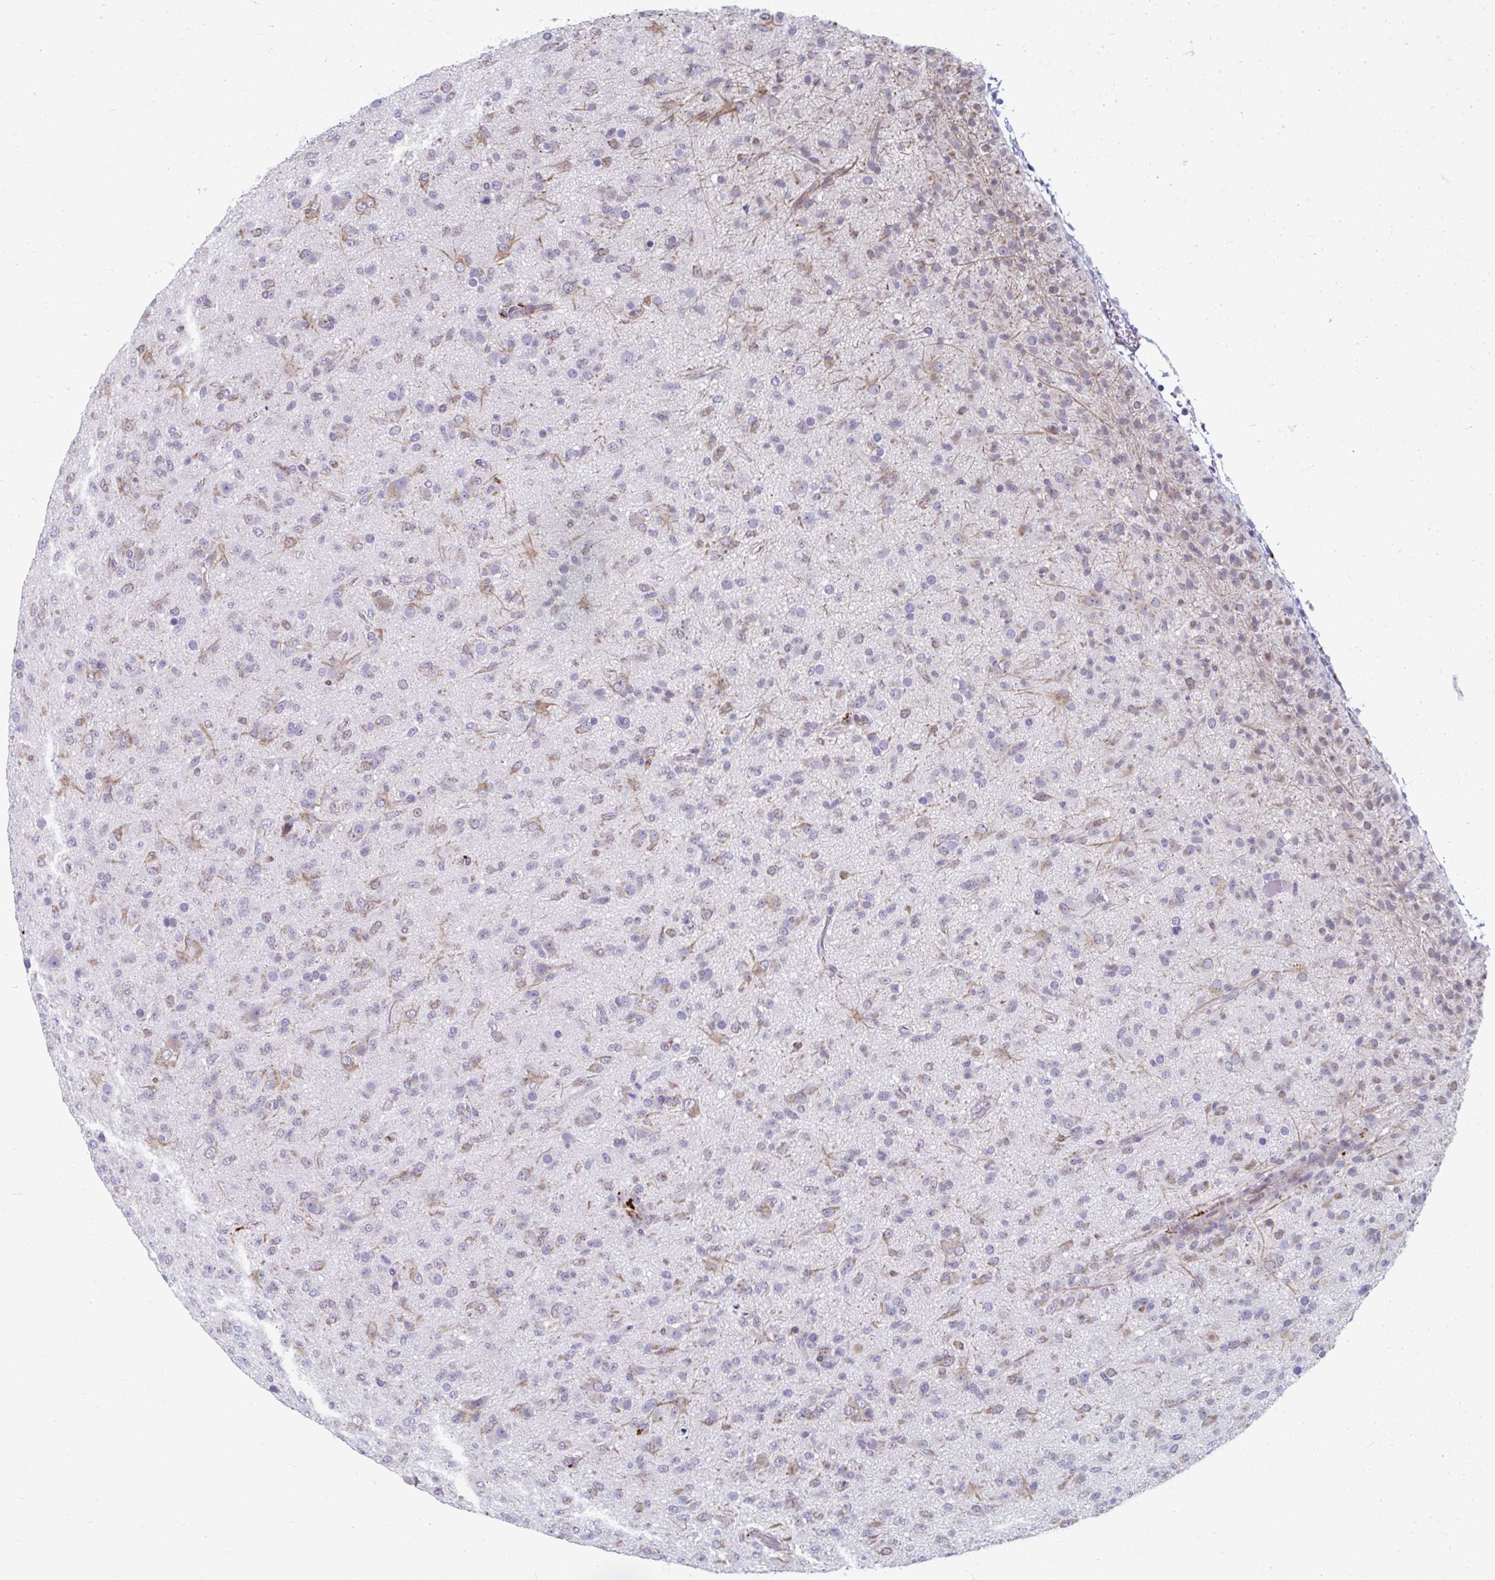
{"staining": {"intensity": "weak", "quantity": "<25%", "location": "cytoplasmic/membranous"}, "tissue": "glioma", "cell_type": "Tumor cells", "image_type": "cancer", "snomed": [{"axis": "morphology", "description": "Glioma, malignant, Low grade"}, {"axis": "topography", "description": "Brain"}], "caption": "Immunohistochemical staining of human malignant low-grade glioma exhibits no significant positivity in tumor cells.", "gene": "ABHD16B", "patient": {"sex": "male", "age": 65}}